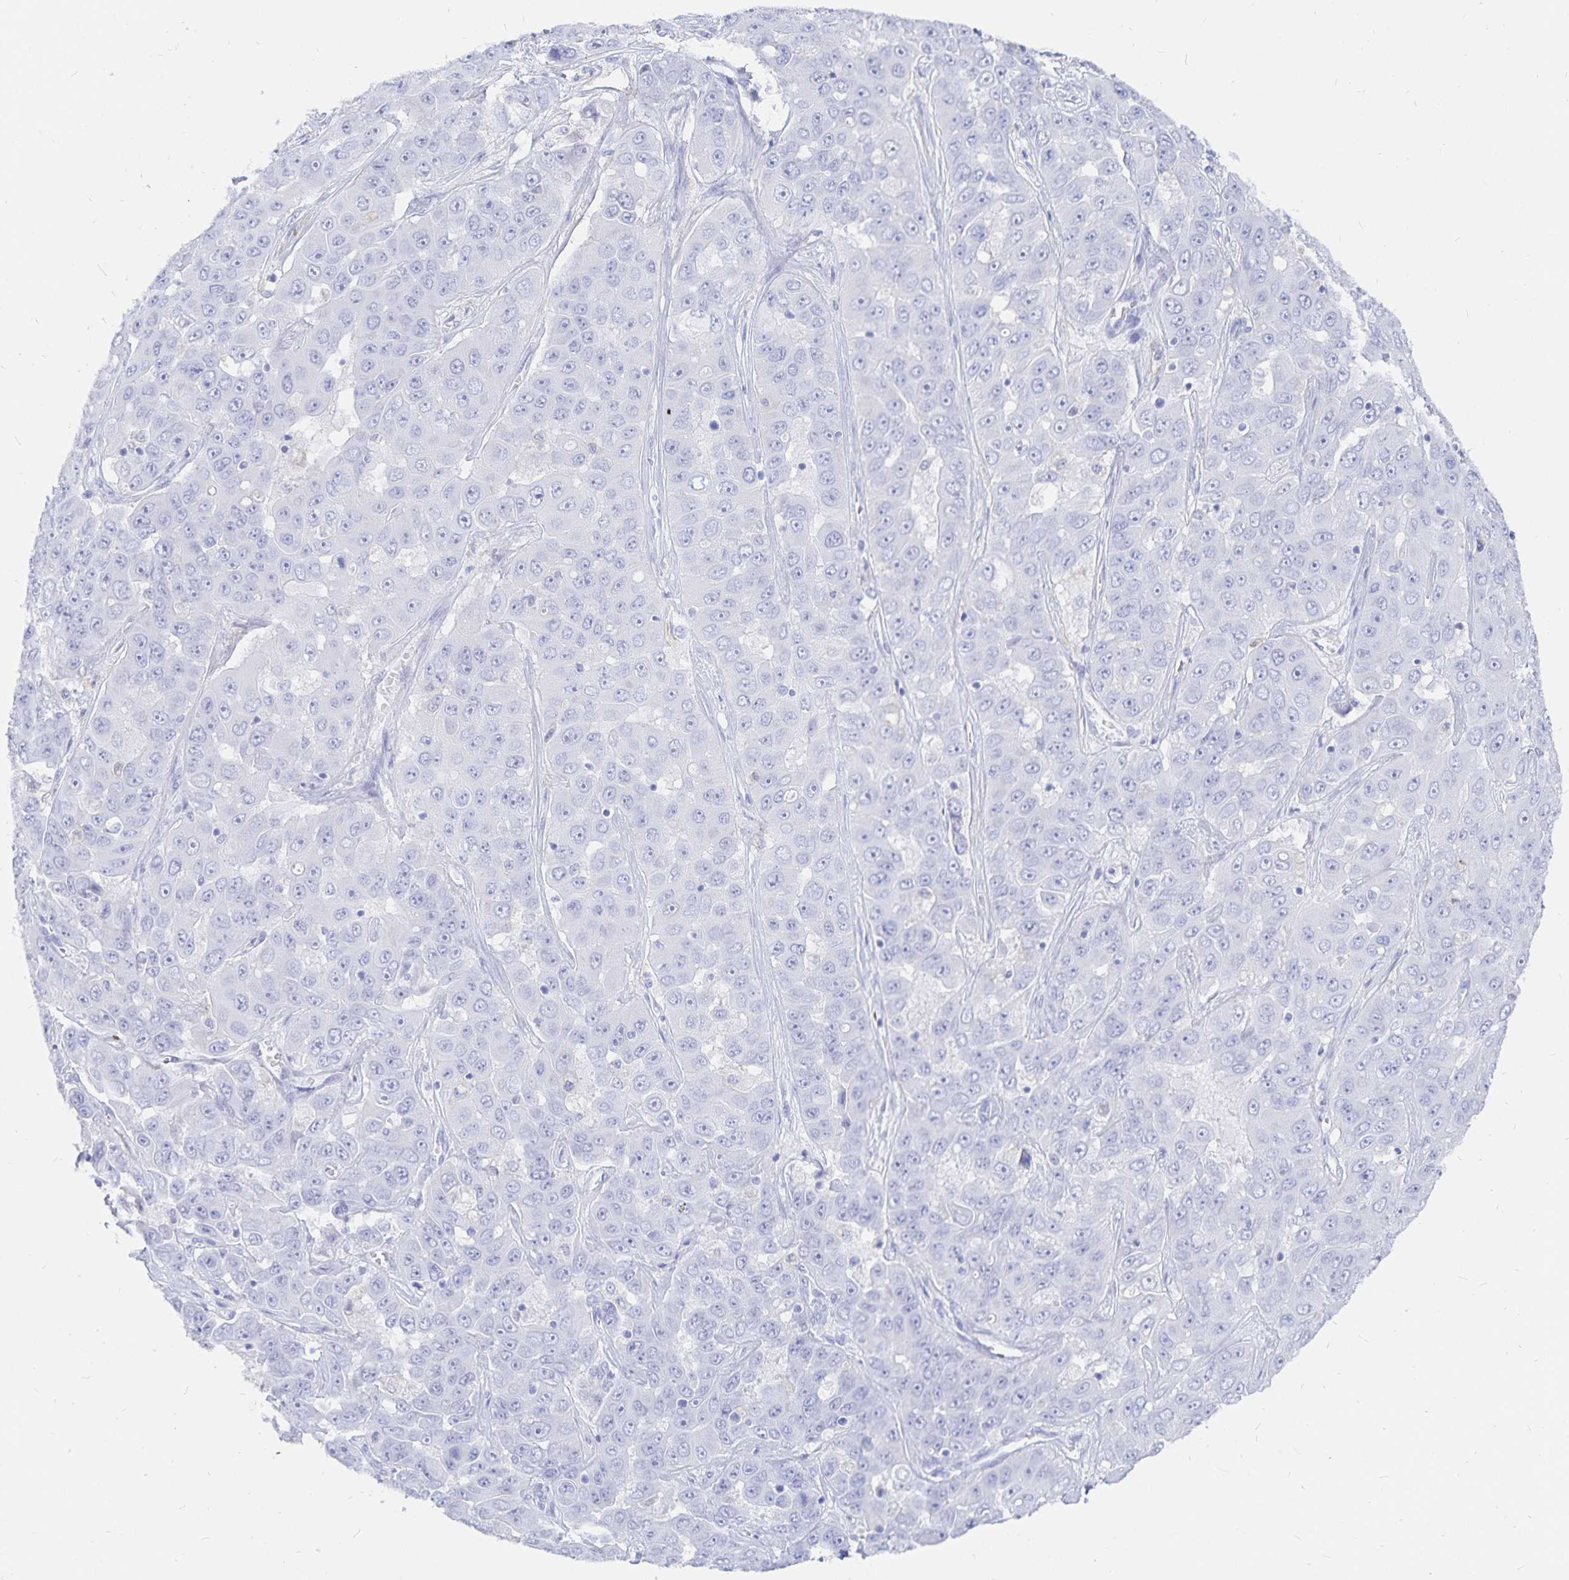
{"staining": {"intensity": "negative", "quantity": "none", "location": "none"}, "tissue": "liver cancer", "cell_type": "Tumor cells", "image_type": "cancer", "snomed": [{"axis": "morphology", "description": "Cholangiocarcinoma"}, {"axis": "topography", "description": "Liver"}], "caption": "DAB immunohistochemical staining of human cholangiocarcinoma (liver) shows no significant positivity in tumor cells. (Brightfield microscopy of DAB IHC at high magnification).", "gene": "INSL5", "patient": {"sex": "female", "age": 52}}